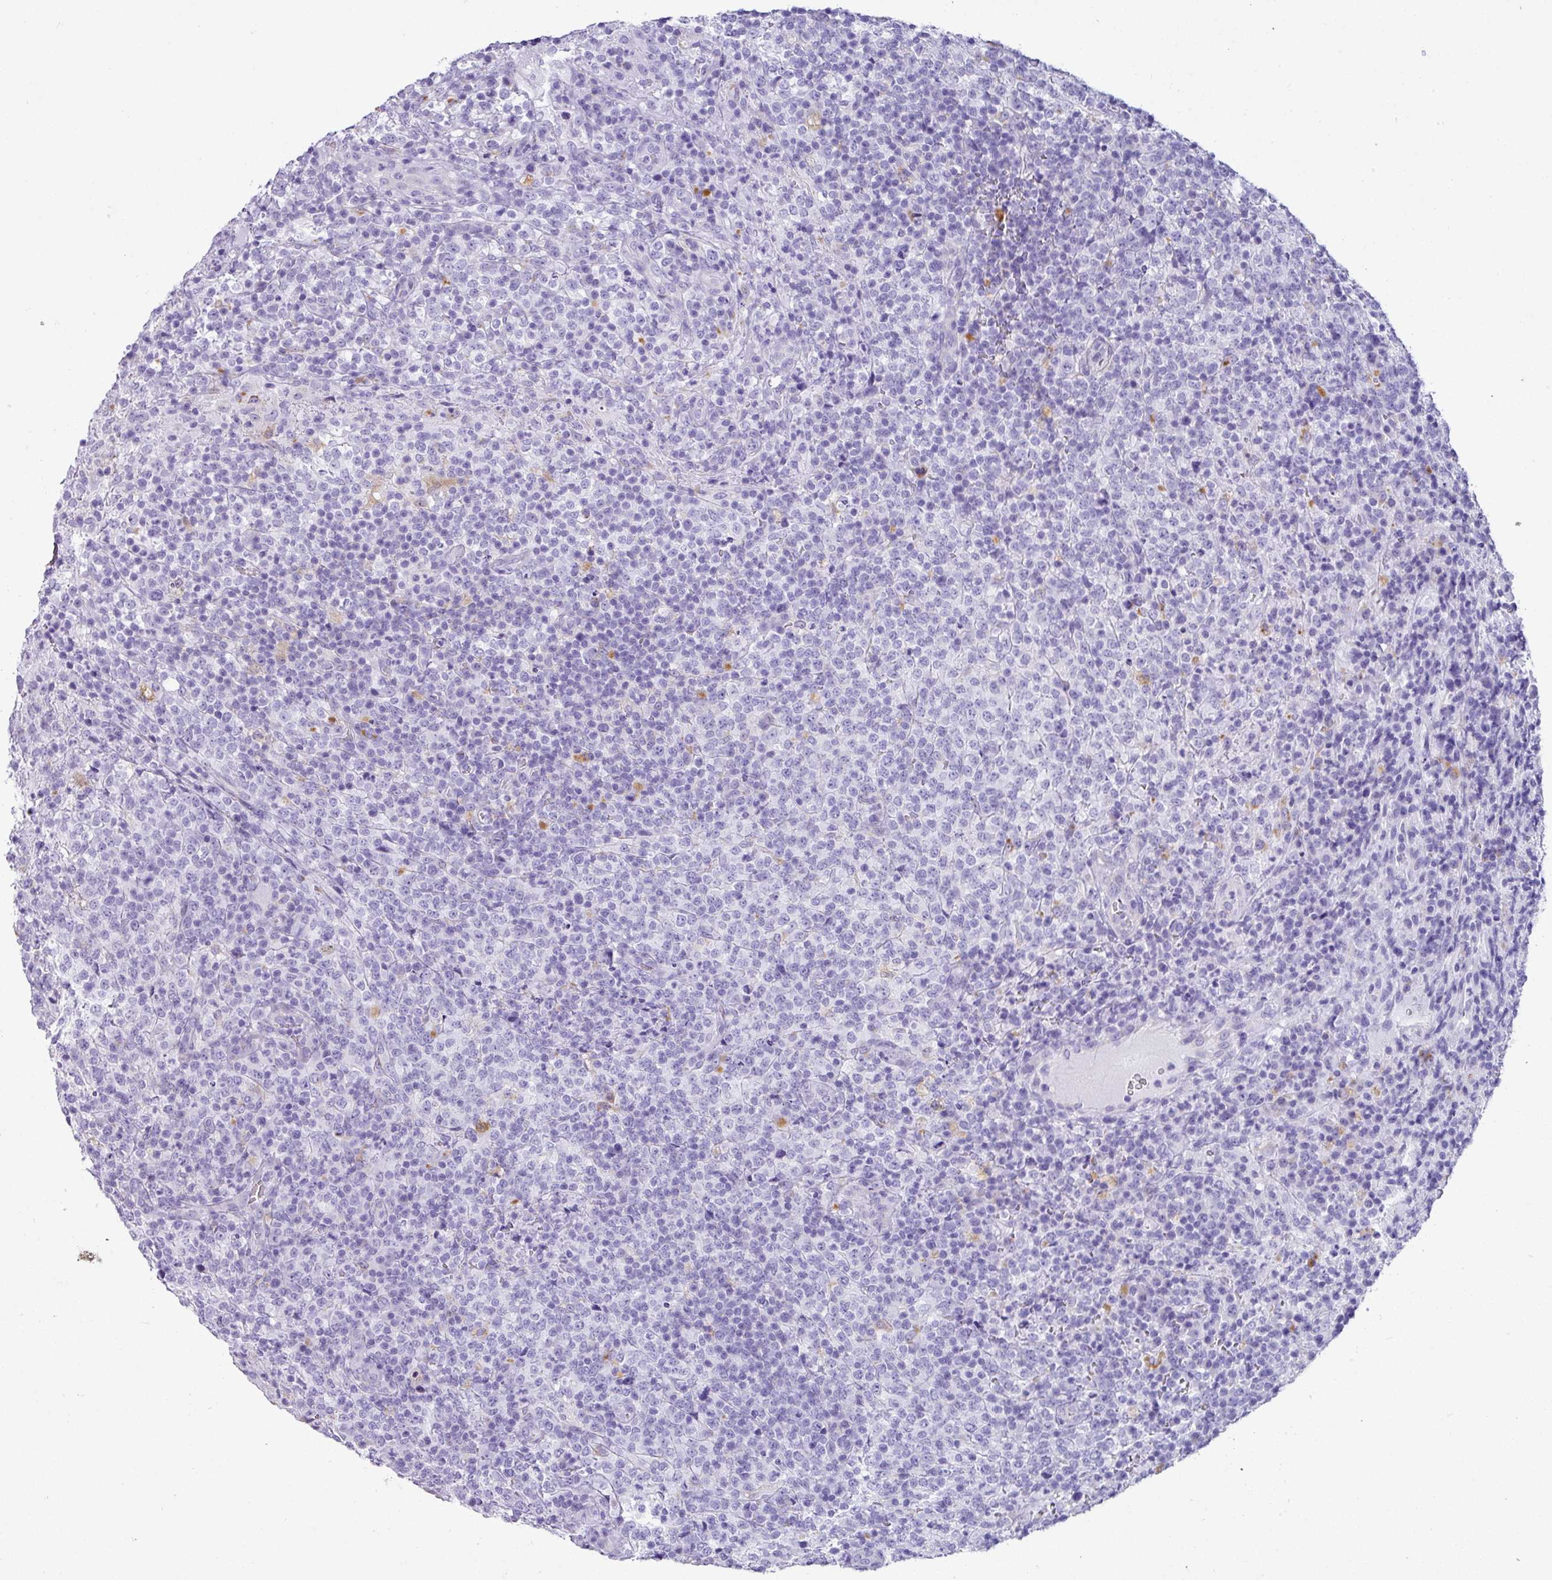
{"staining": {"intensity": "negative", "quantity": "none", "location": "none"}, "tissue": "lymphoma", "cell_type": "Tumor cells", "image_type": "cancer", "snomed": [{"axis": "morphology", "description": "Malignant lymphoma, non-Hodgkin's type, High grade"}, {"axis": "topography", "description": "Lymph node"}], "caption": "There is no significant staining in tumor cells of lymphoma.", "gene": "NCCRP1", "patient": {"sex": "male", "age": 54}}